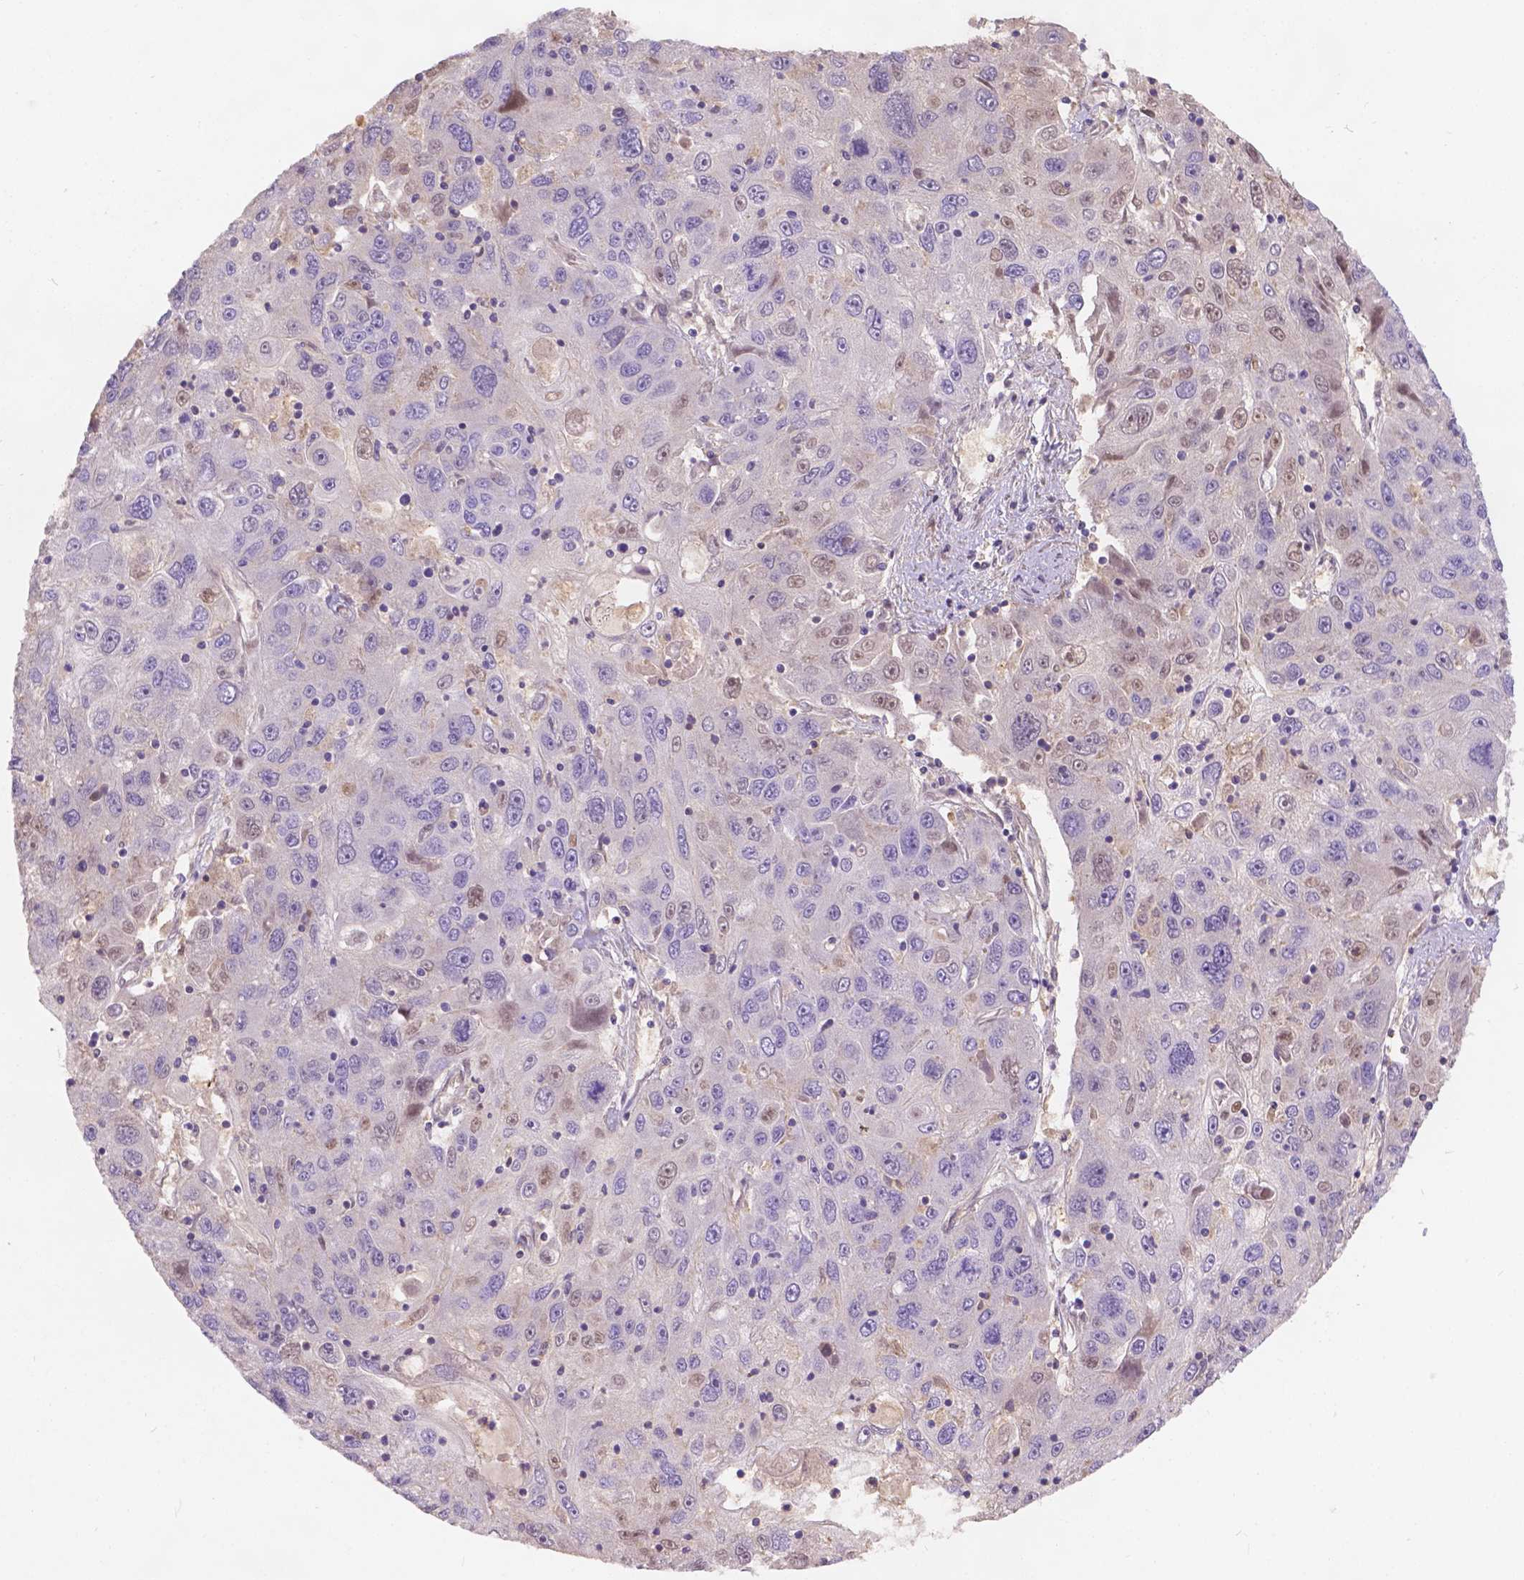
{"staining": {"intensity": "negative", "quantity": "none", "location": "none"}, "tissue": "stomach cancer", "cell_type": "Tumor cells", "image_type": "cancer", "snomed": [{"axis": "morphology", "description": "Adenocarcinoma, NOS"}, {"axis": "topography", "description": "Stomach"}], "caption": "There is no significant expression in tumor cells of stomach cancer. The staining was performed using DAB (3,3'-diaminobenzidine) to visualize the protein expression in brown, while the nuclei were stained in blue with hematoxylin (Magnification: 20x).", "gene": "CDK10", "patient": {"sex": "male", "age": 56}}